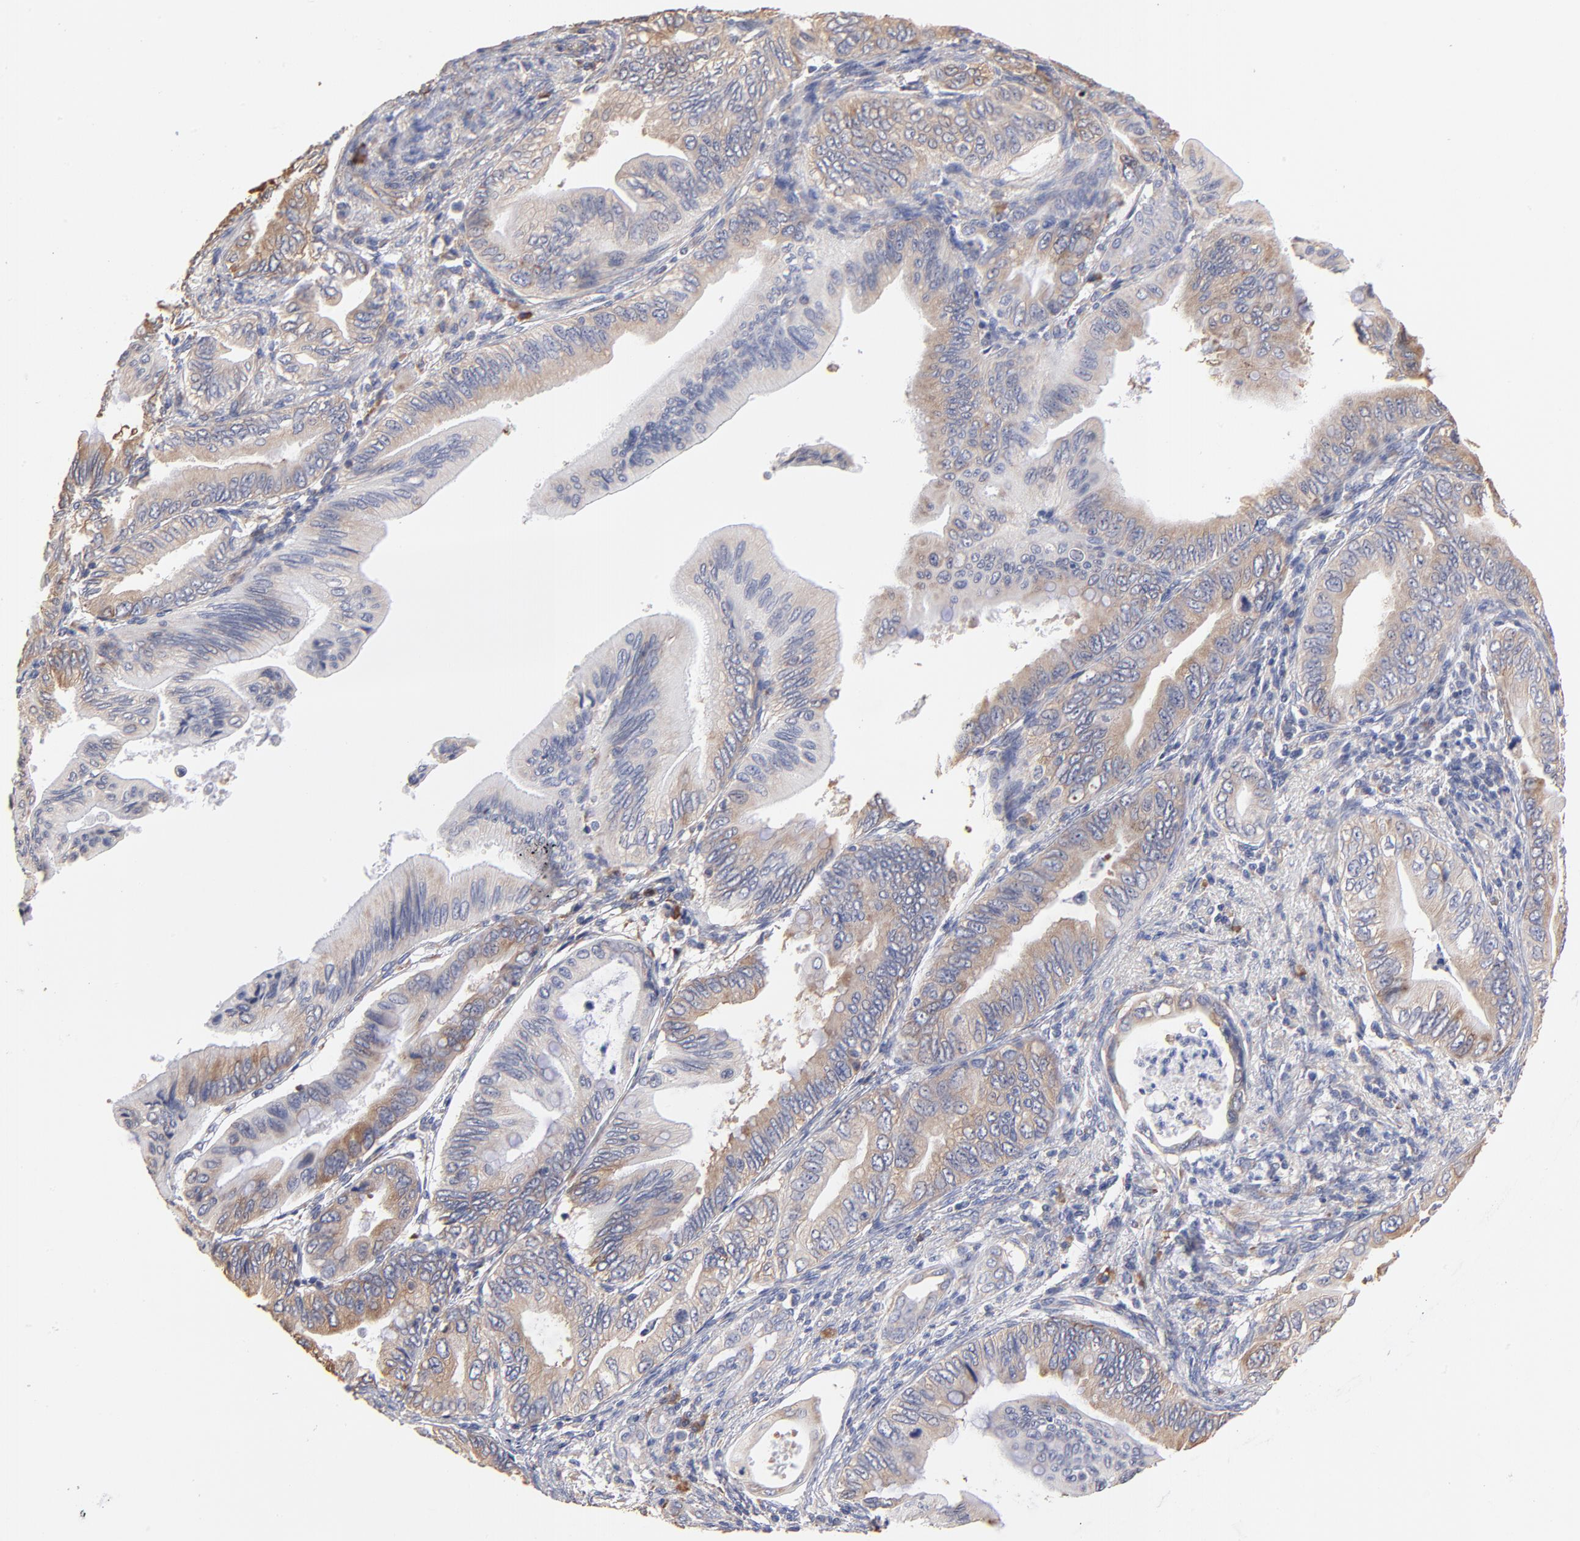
{"staining": {"intensity": "weak", "quantity": "25%-75%", "location": "cytoplasmic/membranous"}, "tissue": "pancreatic cancer", "cell_type": "Tumor cells", "image_type": "cancer", "snomed": [{"axis": "morphology", "description": "Adenocarcinoma, NOS"}, {"axis": "topography", "description": "Pancreas"}], "caption": "IHC histopathology image of adenocarcinoma (pancreatic) stained for a protein (brown), which demonstrates low levels of weak cytoplasmic/membranous staining in about 25%-75% of tumor cells.", "gene": "RPL9", "patient": {"sex": "female", "age": 66}}